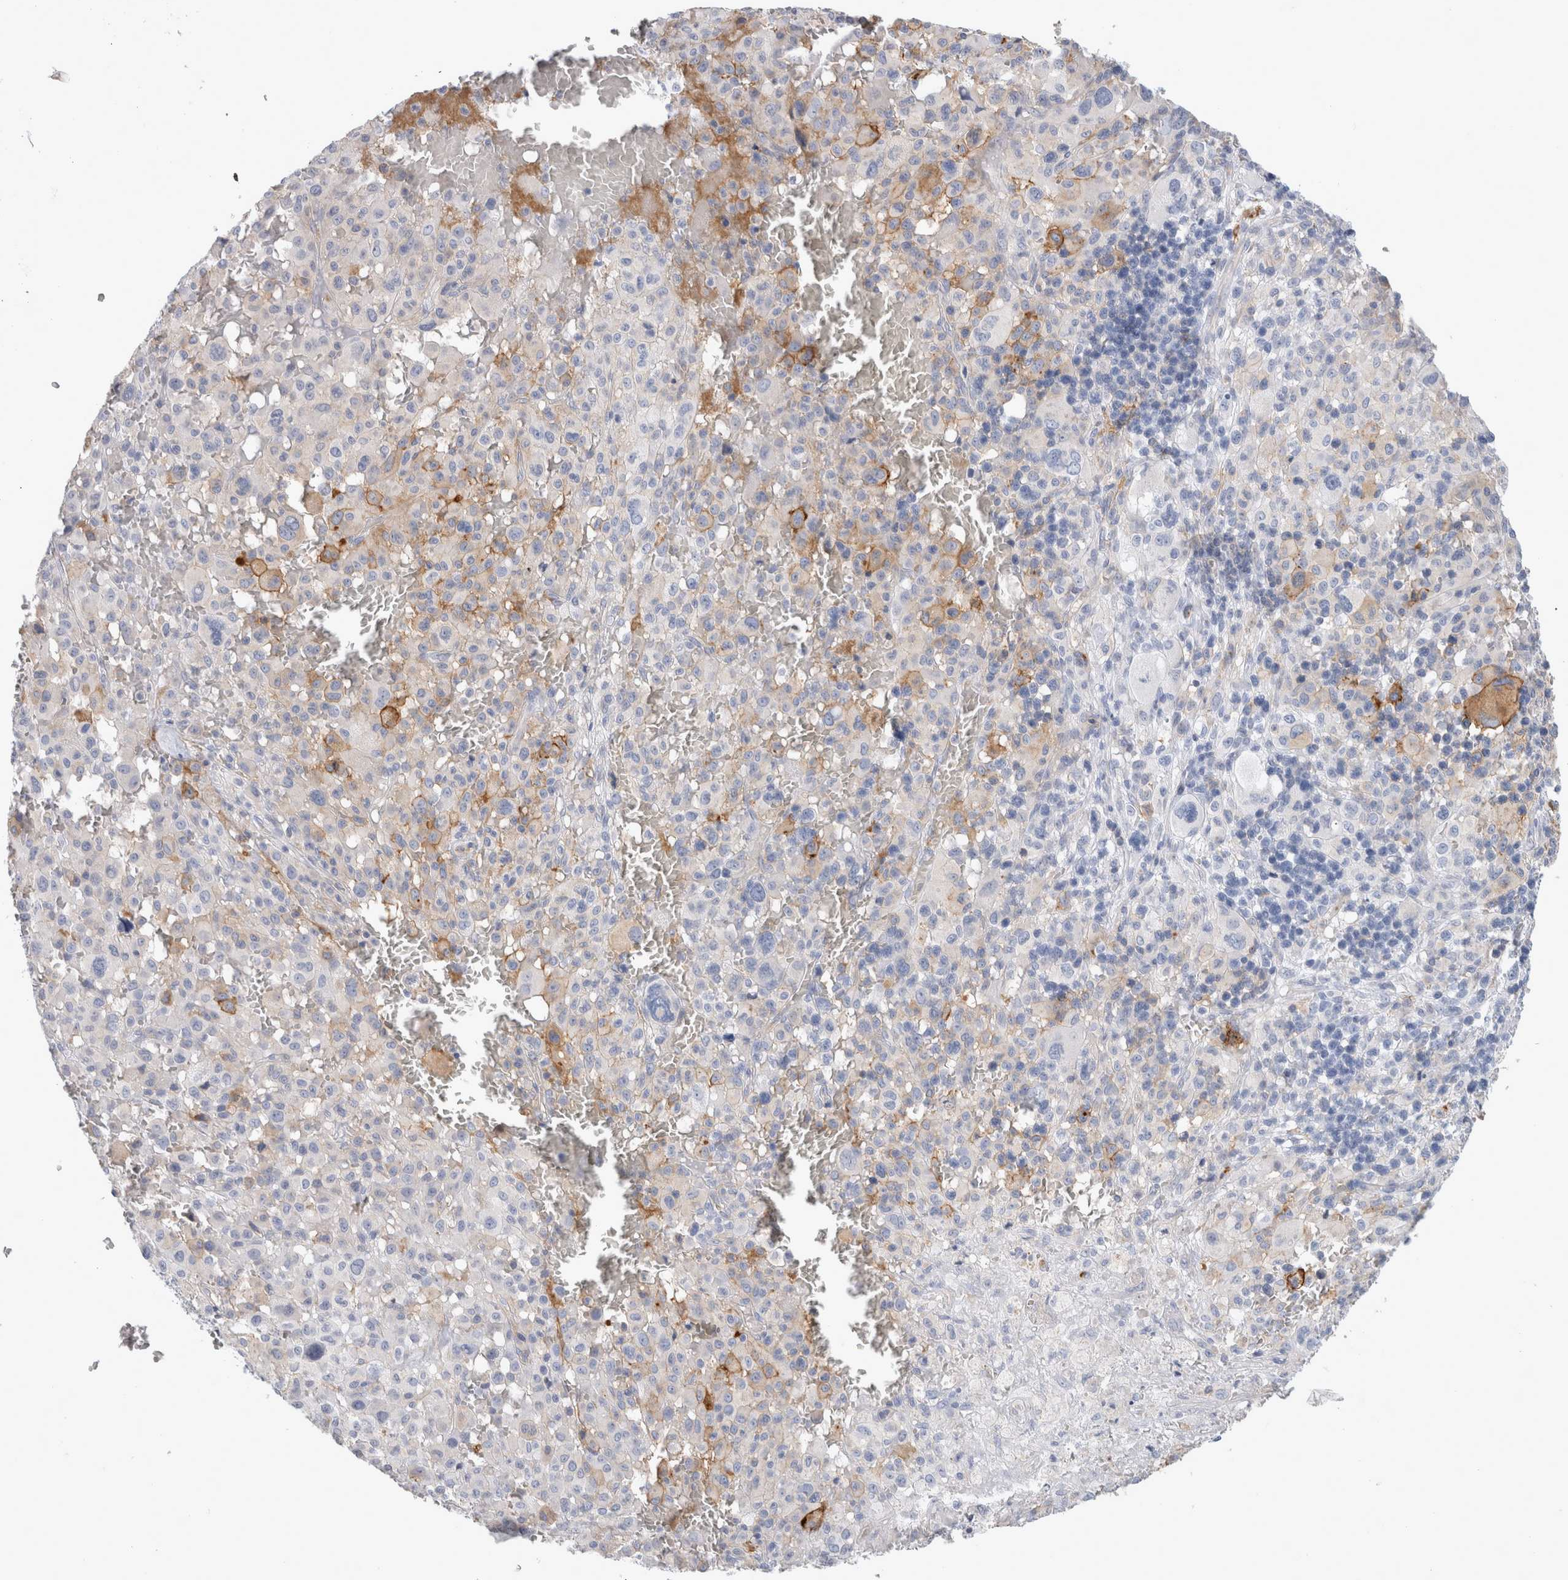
{"staining": {"intensity": "moderate", "quantity": "<25%", "location": "cytoplasmic/membranous"}, "tissue": "melanoma", "cell_type": "Tumor cells", "image_type": "cancer", "snomed": [{"axis": "morphology", "description": "Malignant melanoma, Metastatic site"}, {"axis": "topography", "description": "Skin"}], "caption": "Immunohistochemical staining of malignant melanoma (metastatic site) displays low levels of moderate cytoplasmic/membranous protein positivity in about <25% of tumor cells.", "gene": "CD55", "patient": {"sex": "female", "age": 74}}